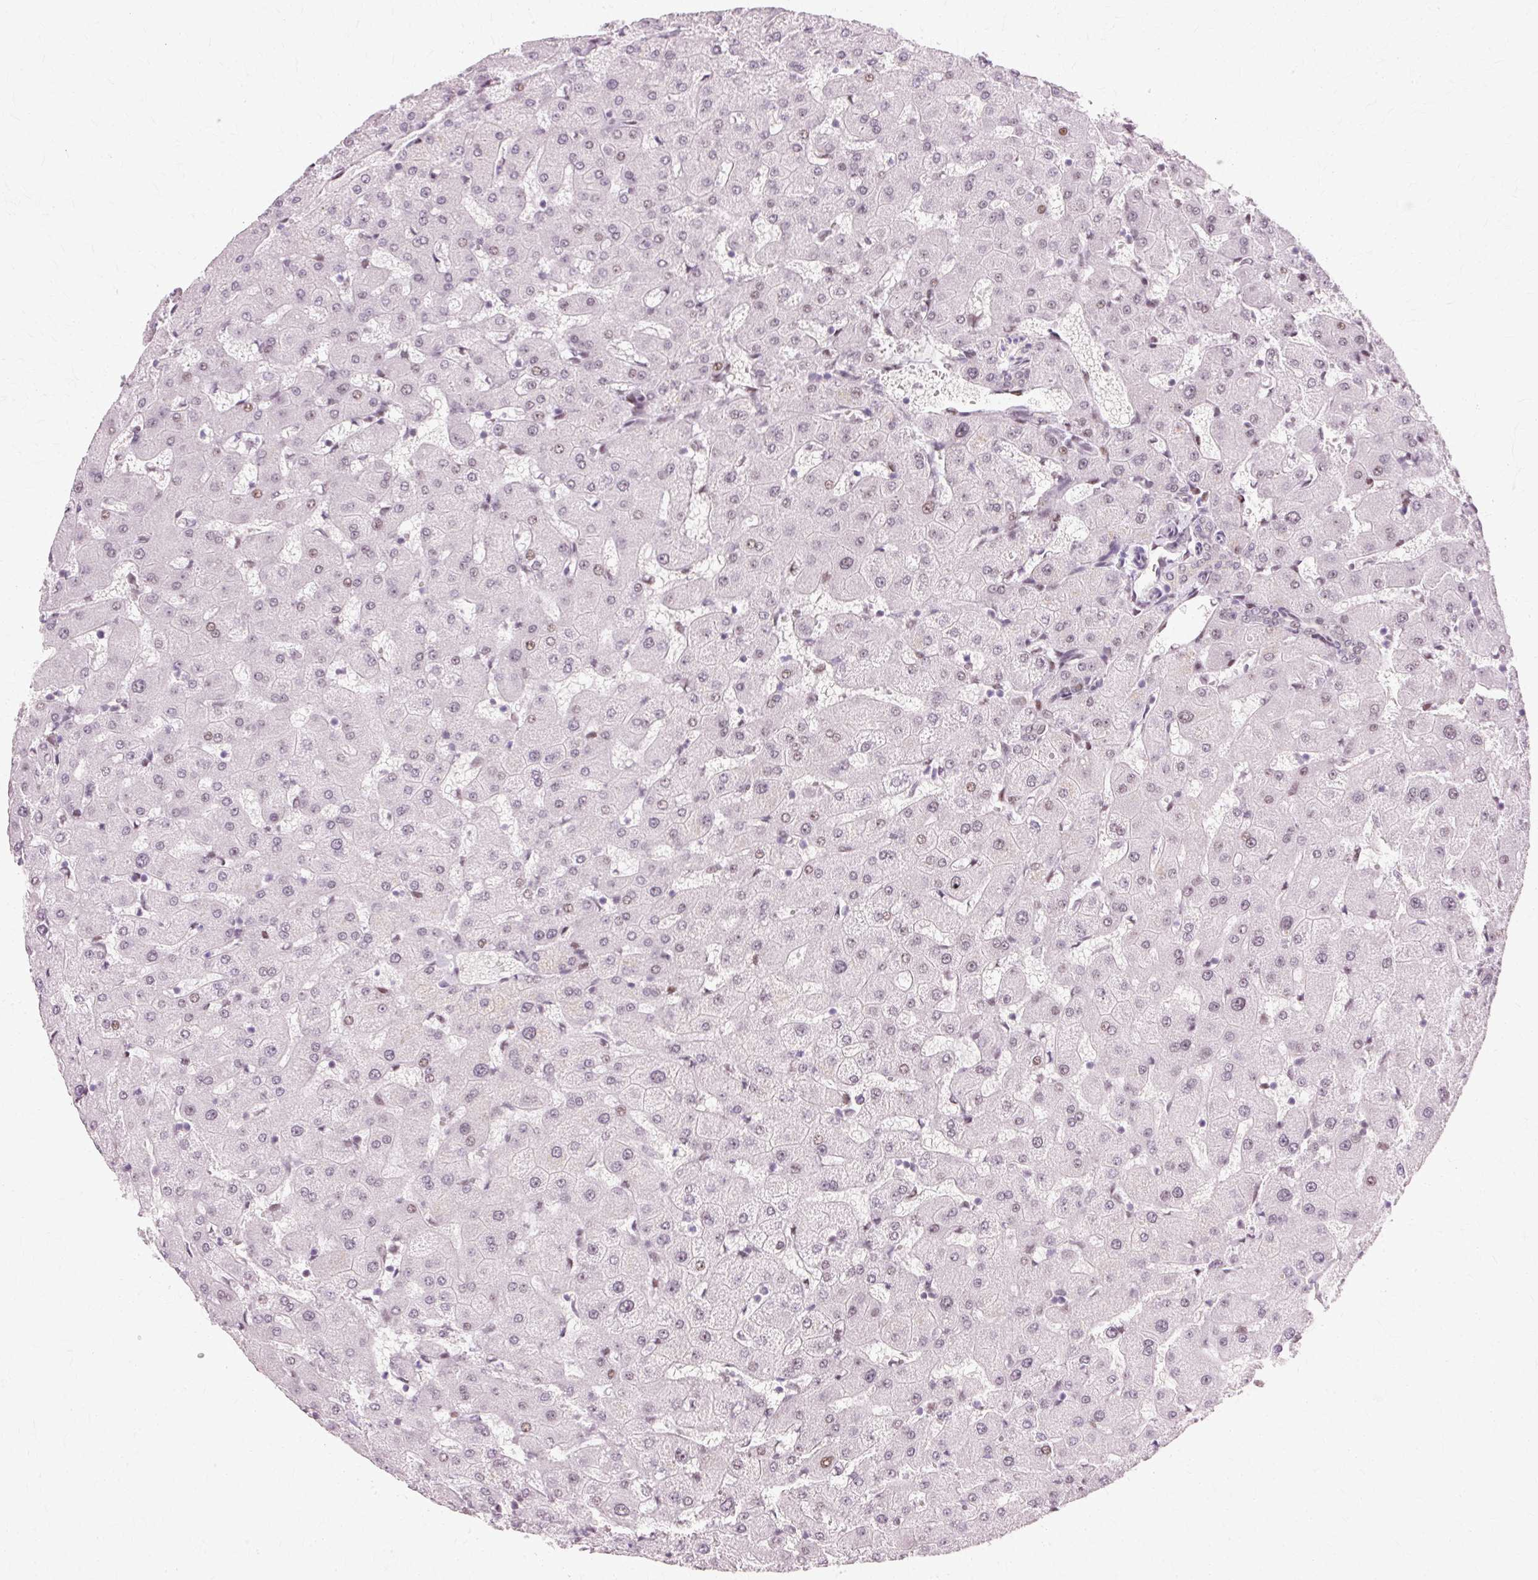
{"staining": {"intensity": "weak", "quantity": "<25%", "location": "nuclear"}, "tissue": "liver", "cell_type": "Cholangiocytes", "image_type": "normal", "snomed": [{"axis": "morphology", "description": "Normal tissue, NOS"}, {"axis": "topography", "description": "Liver"}], "caption": "Immunohistochemical staining of unremarkable liver exhibits no significant expression in cholangiocytes. (DAB immunohistochemistry with hematoxylin counter stain).", "gene": "MACROD2", "patient": {"sex": "female", "age": 63}}